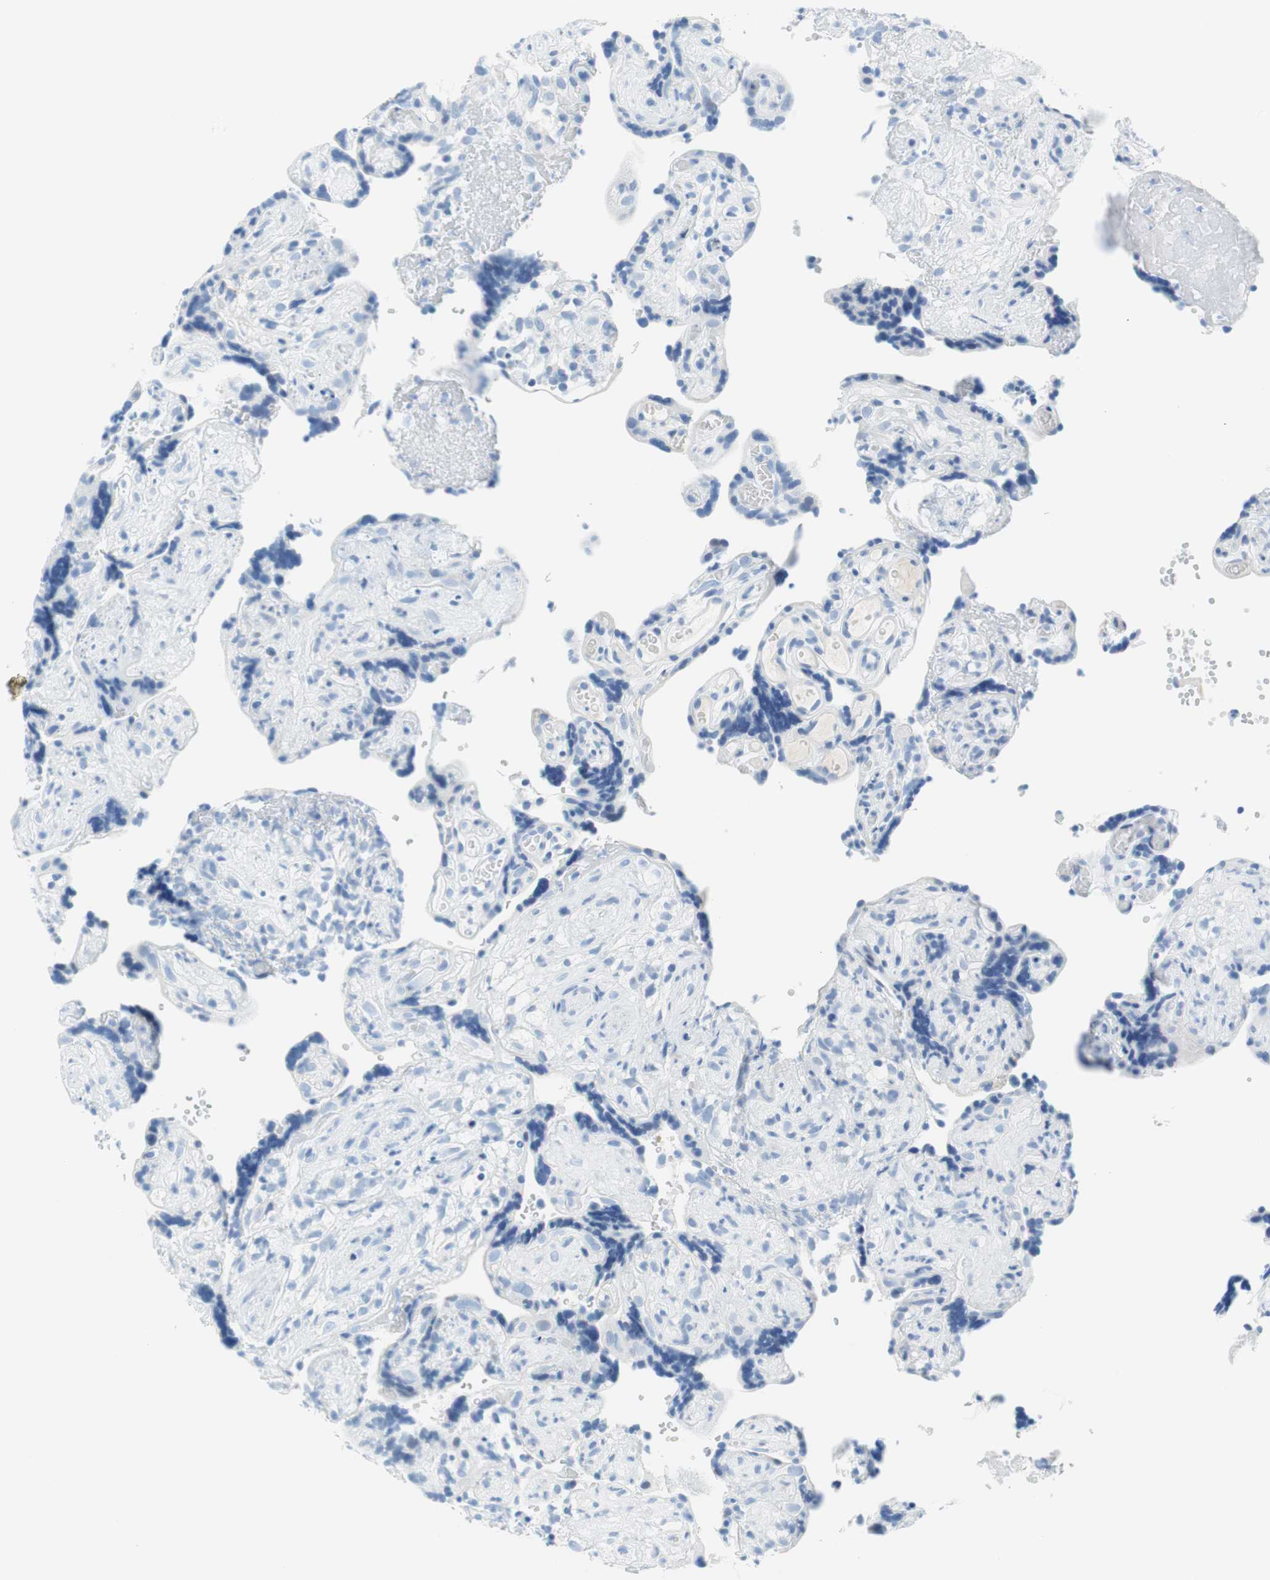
{"staining": {"intensity": "negative", "quantity": "none", "location": "none"}, "tissue": "placenta", "cell_type": "Decidual cells", "image_type": "normal", "snomed": [{"axis": "morphology", "description": "Normal tissue, NOS"}, {"axis": "topography", "description": "Placenta"}], "caption": "Decidual cells show no significant positivity in unremarkable placenta.", "gene": "MYH1", "patient": {"sex": "female", "age": 30}}